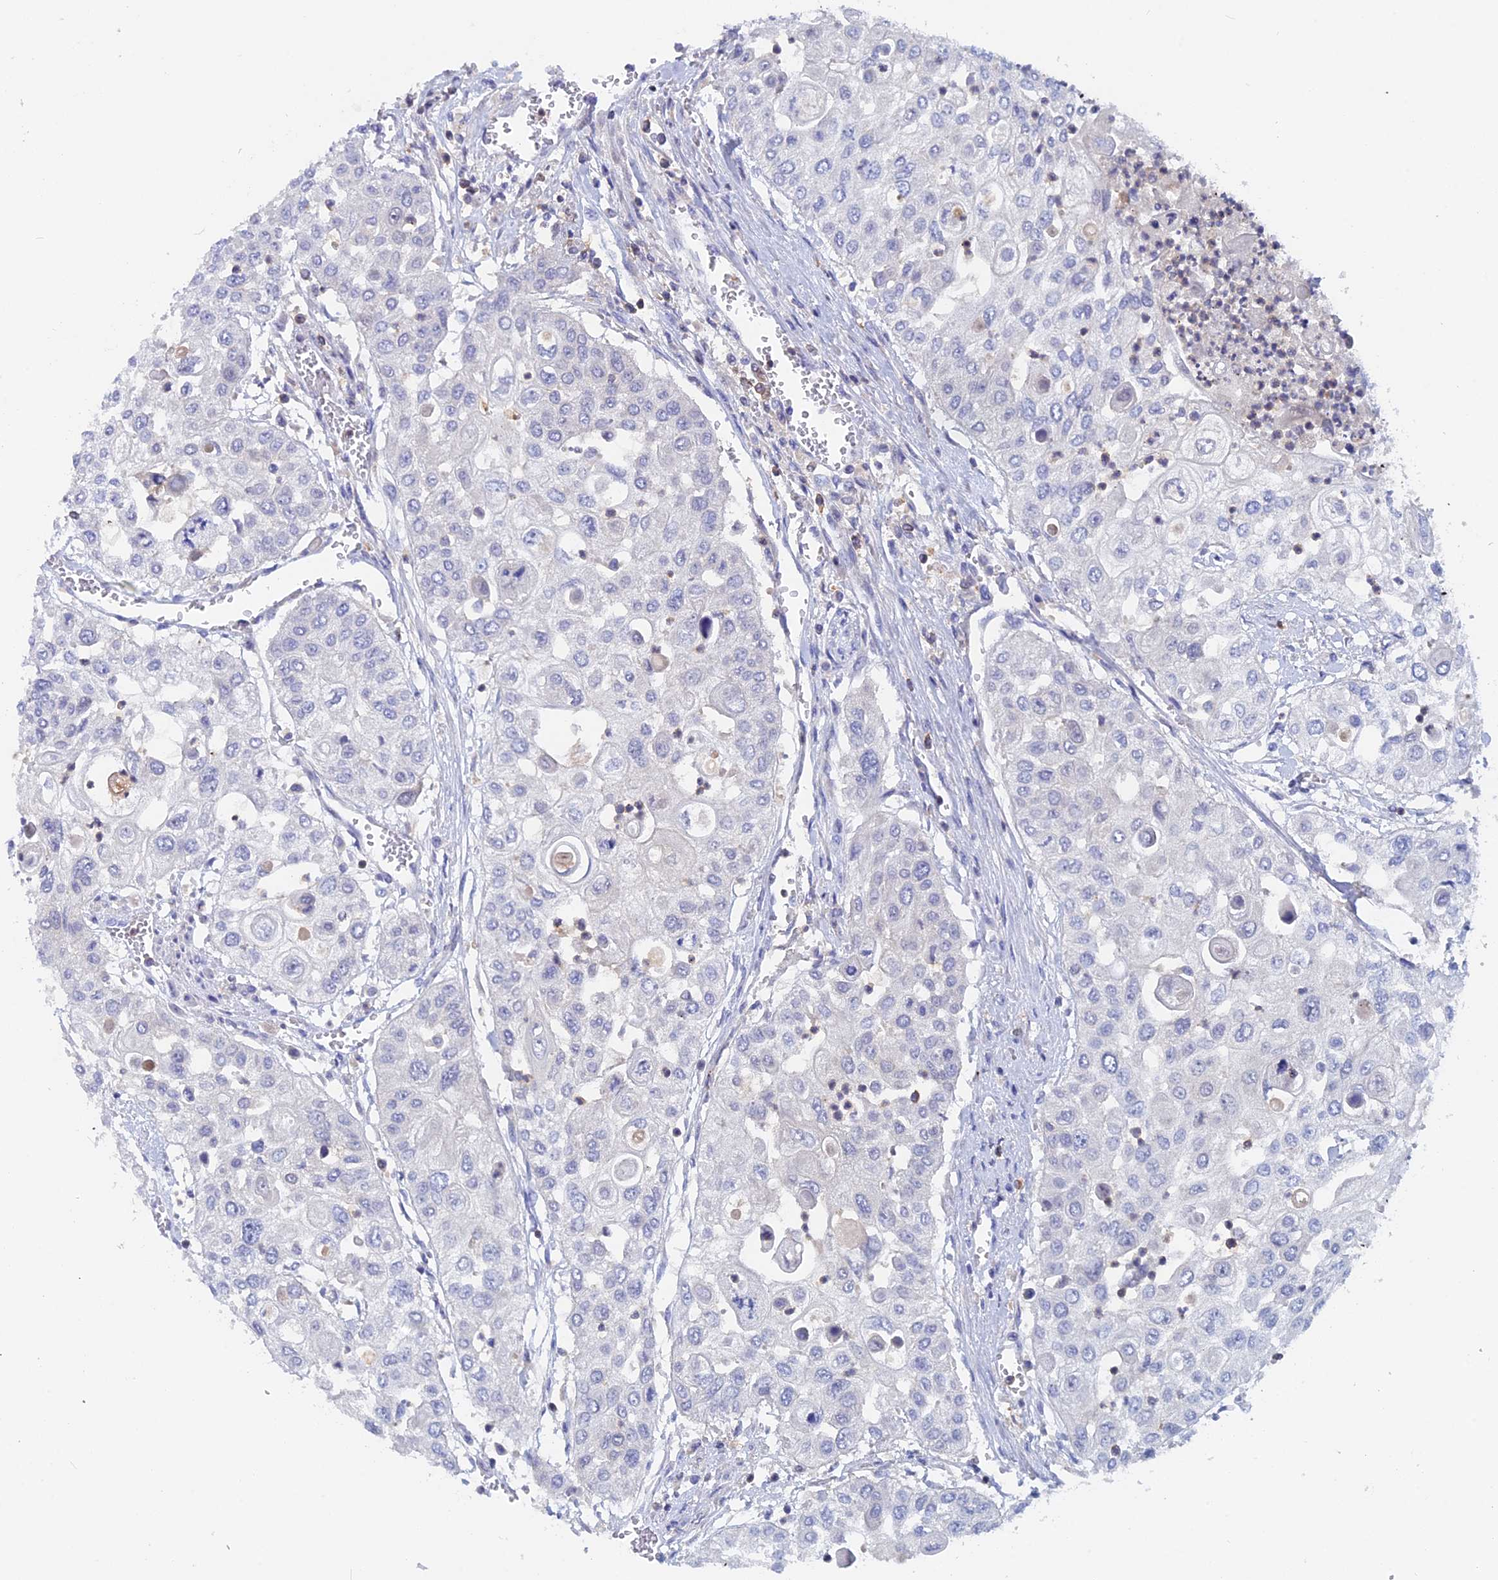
{"staining": {"intensity": "negative", "quantity": "none", "location": "none"}, "tissue": "urothelial cancer", "cell_type": "Tumor cells", "image_type": "cancer", "snomed": [{"axis": "morphology", "description": "Urothelial carcinoma, High grade"}, {"axis": "topography", "description": "Urinary bladder"}], "caption": "An immunohistochemistry (IHC) image of urothelial cancer is shown. There is no staining in tumor cells of urothelial cancer.", "gene": "ACP7", "patient": {"sex": "female", "age": 79}}